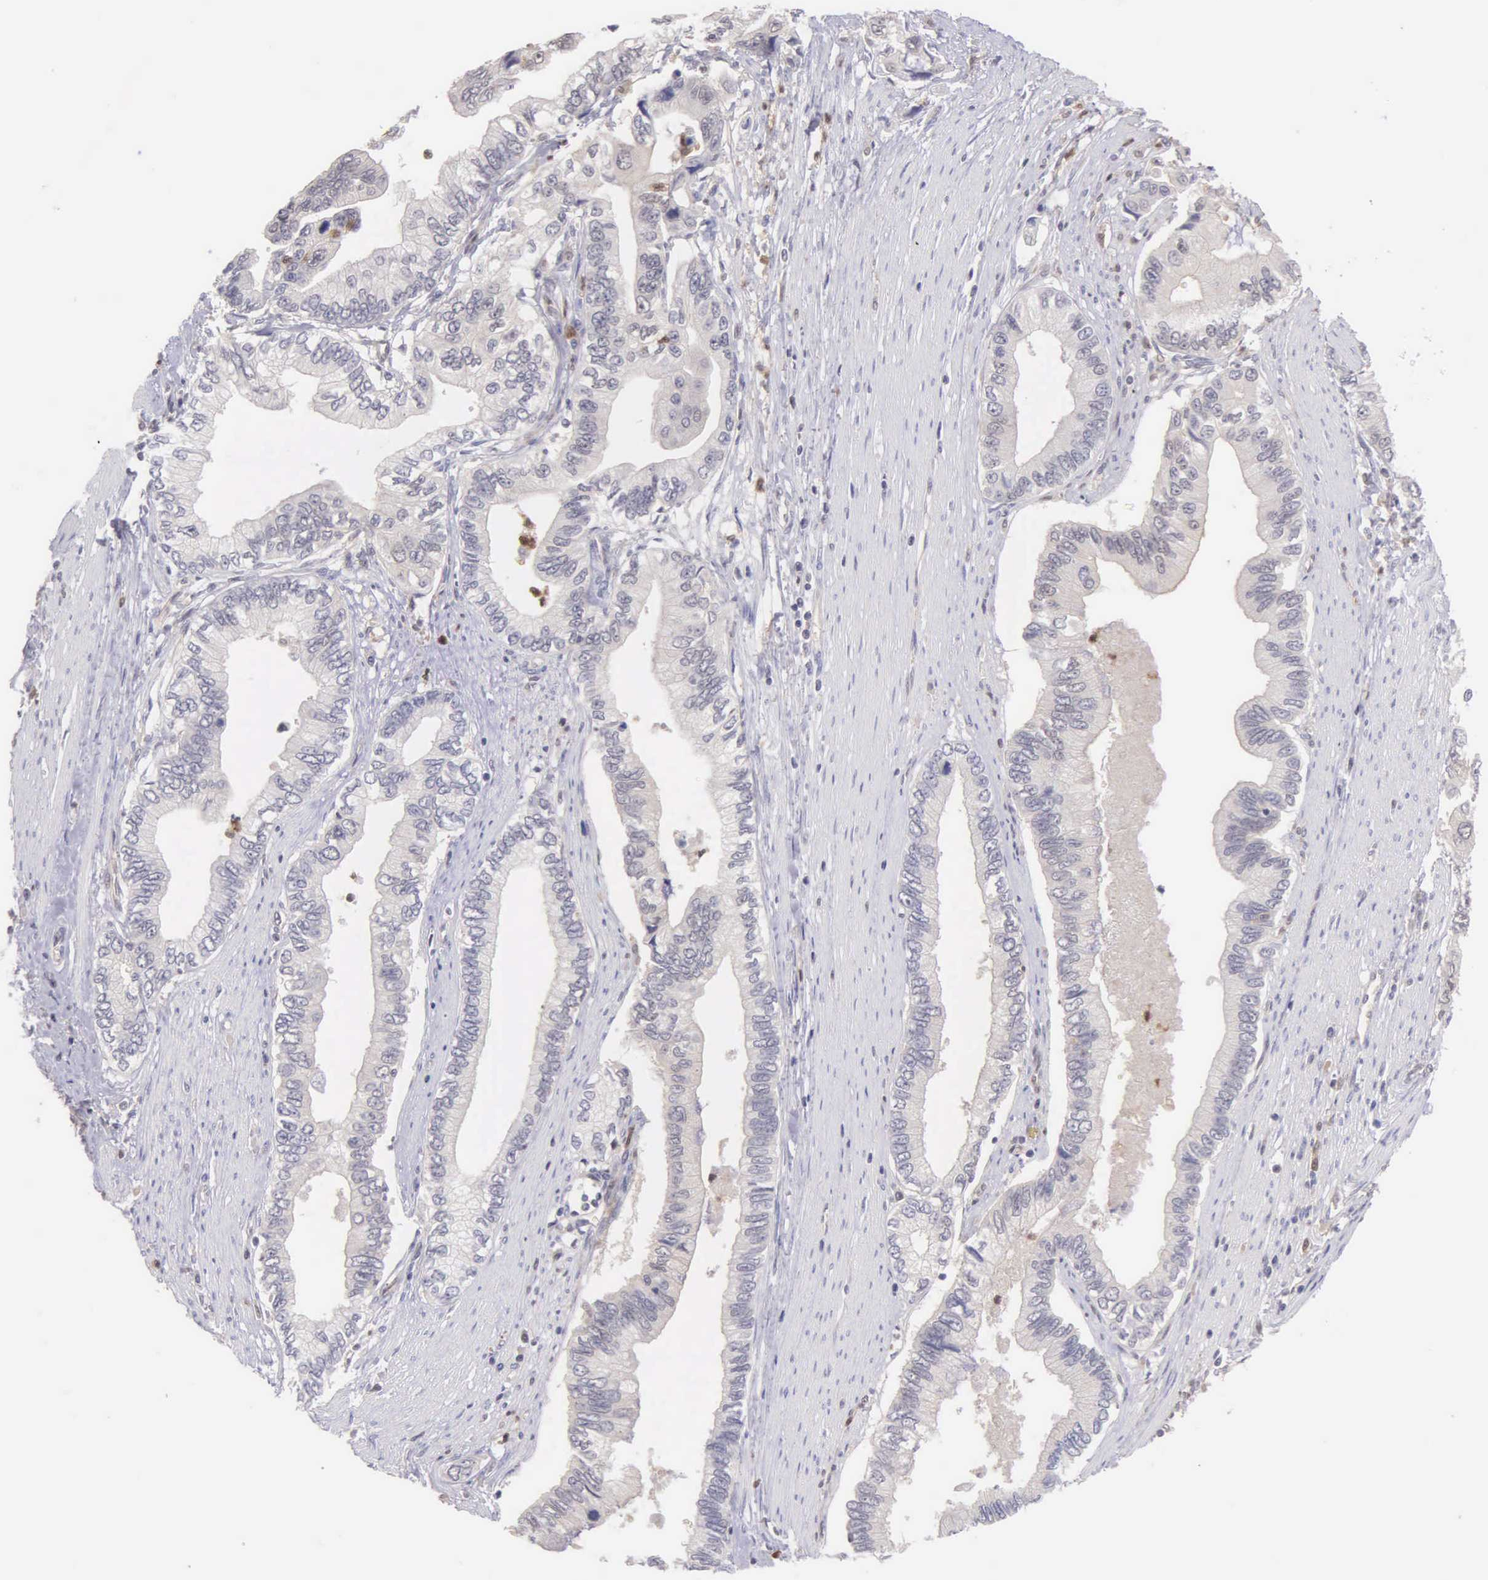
{"staining": {"intensity": "negative", "quantity": "none", "location": "none"}, "tissue": "pancreatic cancer", "cell_type": "Tumor cells", "image_type": "cancer", "snomed": [{"axis": "morphology", "description": "Adenocarcinoma, NOS"}, {"axis": "topography", "description": "Pancreas"}, {"axis": "topography", "description": "Stomach, upper"}], "caption": "Immunohistochemistry of pancreatic cancer shows no expression in tumor cells.", "gene": "BID", "patient": {"sex": "male", "age": 77}}